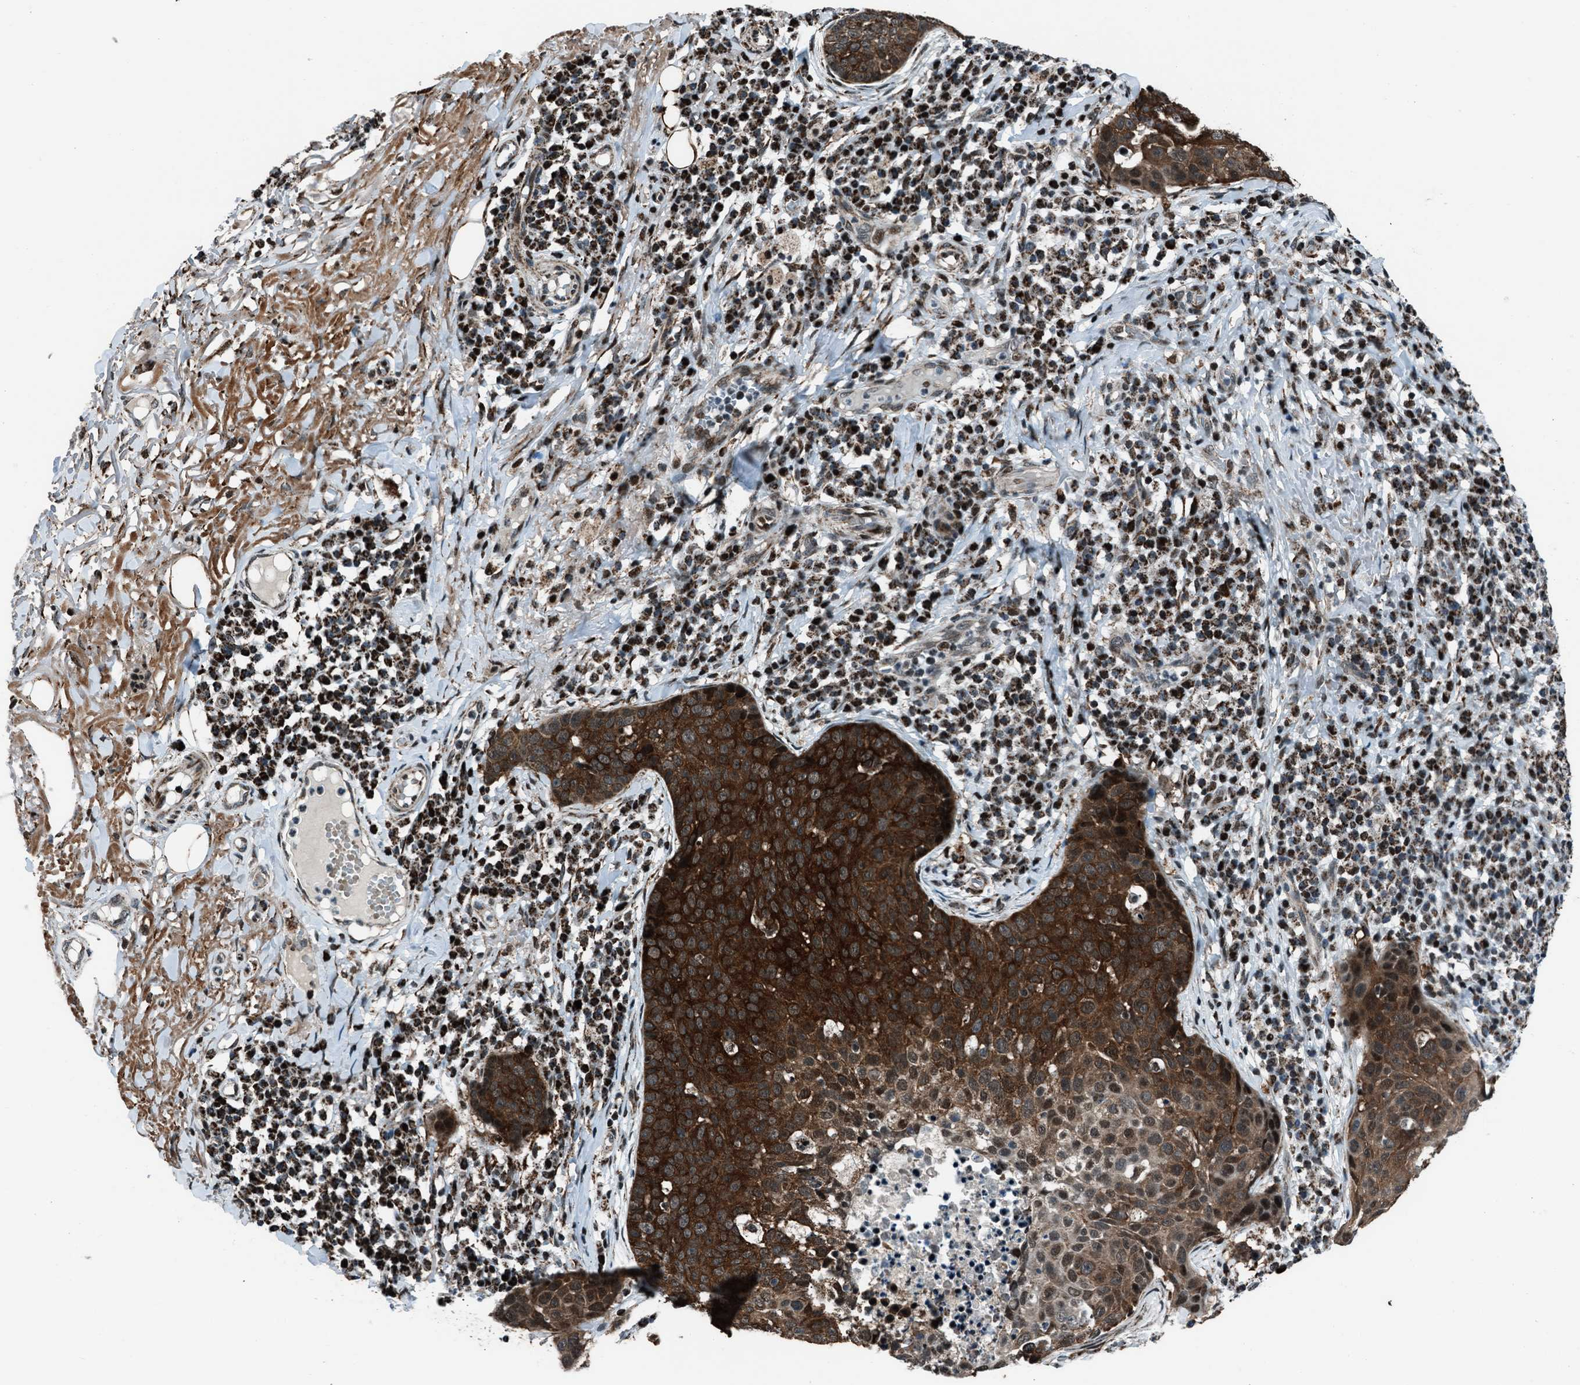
{"staining": {"intensity": "strong", "quantity": ">75%", "location": "cytoplasmic/membranous"}, "tissue": "skin cancer", "cell_type": "Tumor cells", "image_type": "cancer", "snomed": [{"axis": "morphology", "description": "Squamous cell carcinoma in situ, NOS"}, {"axis": "morphology", "description": "Squamous cell carcinoma, NOS"}, {"axis": "topography", "description": "Skin"}], "caption": "Immunohistochemistry (IHC) photomicrograph of skin cancer (squamous cell carcinoma in situ) stained for a protein (brown), which demonstrates high levels of strong cytoplasmic/membranous staining in about >75% of tumor cells.", "gene": "MORC3", "patient": {"sex": "male", "age": 93}}